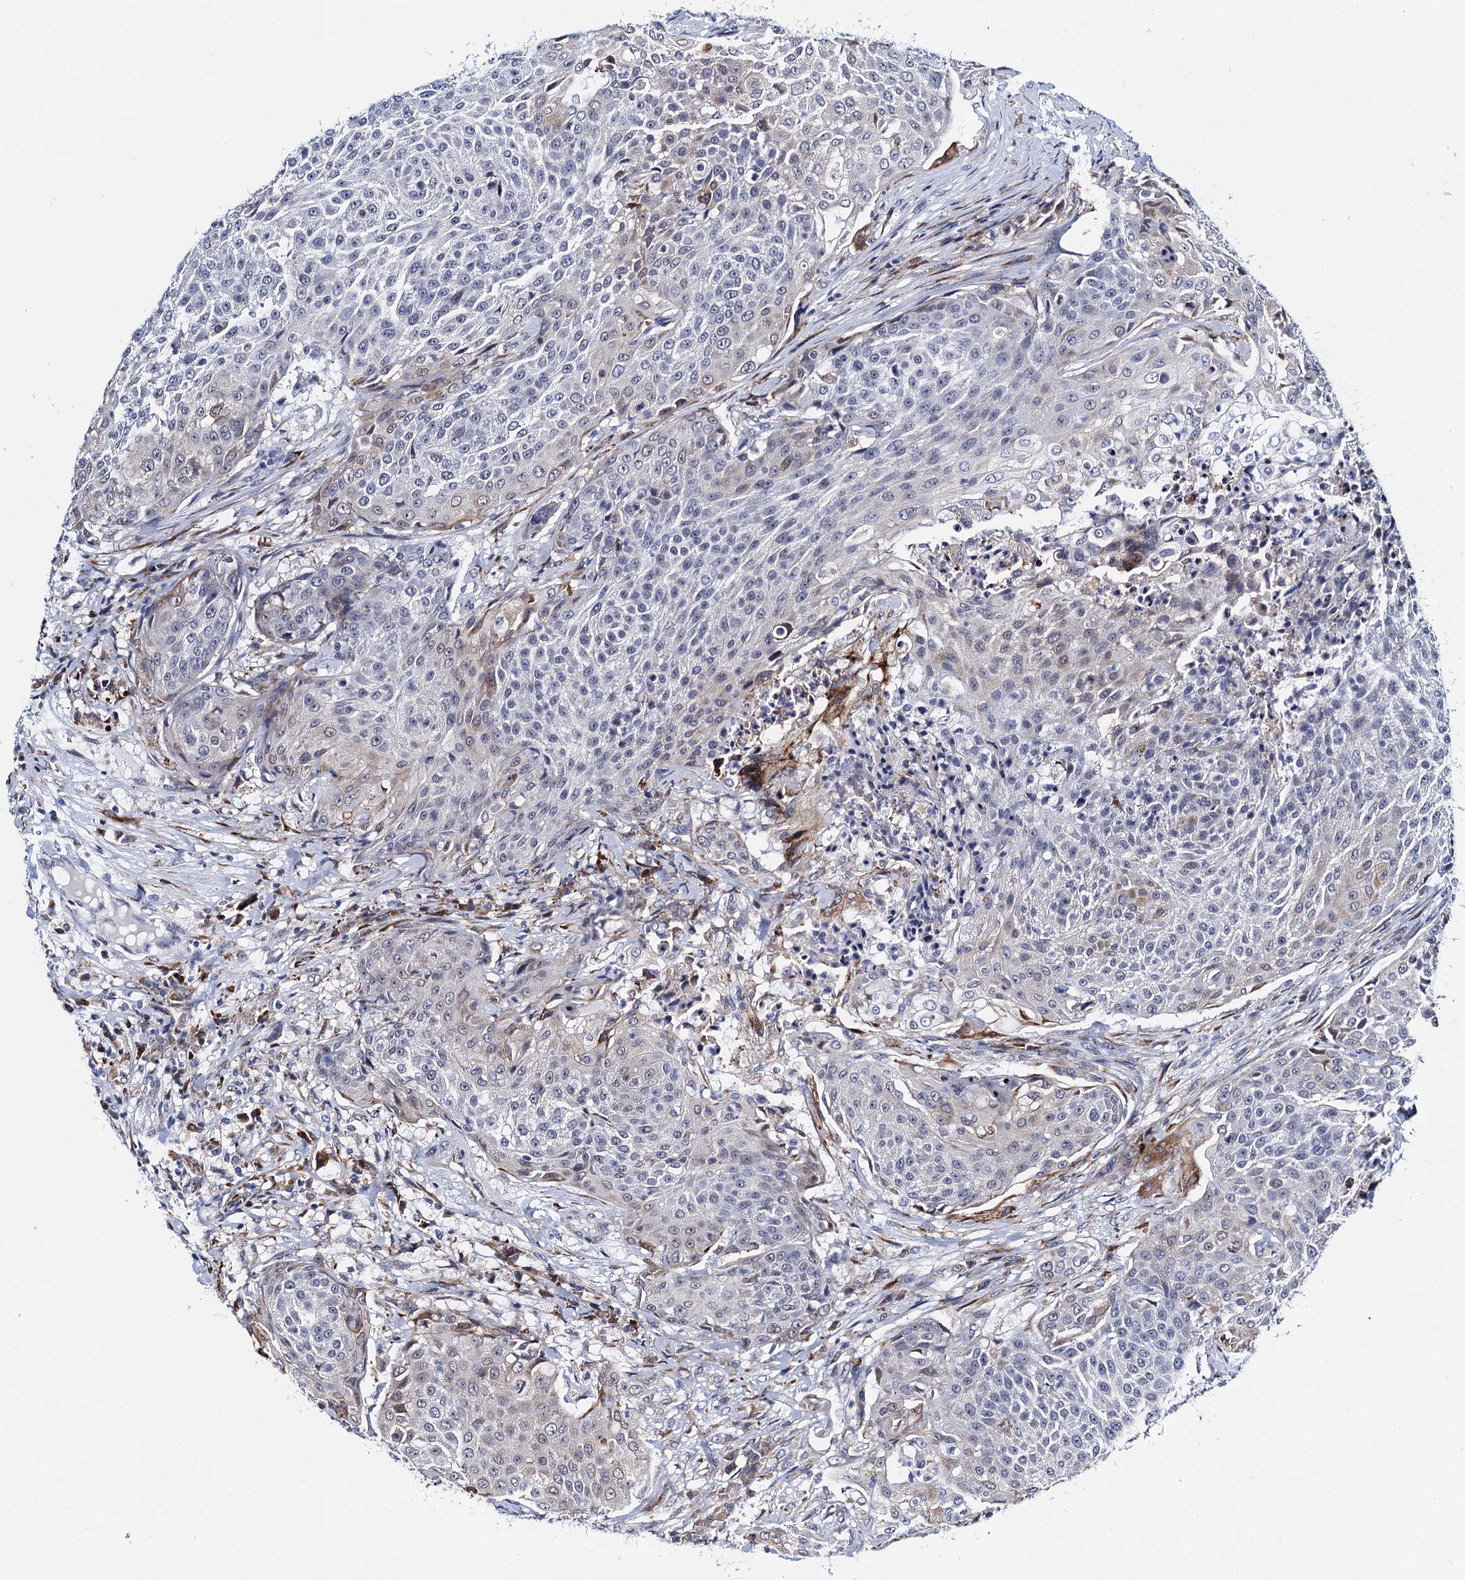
{"staining": {"intensity": "moderate", "quantity": "<25%", "location": "cytoplasmic/membranous"}, "tissue": "urothelial cancer", "cell_type": "Tumor cells", "image_type": "cancer", "snomed": [{"axis": "morphology", "description": "Urothelial carcinoma, High grade"}, {"axis": "topography", "description": "Urinary bladder"}], "caption": "Moderate cytoplasmic/membranous staining is identified in approximately <25% of tumor cells in urothelial cancer.", "gene": "SLC7A10", "patient": {"sex": "female", "age": 63}}